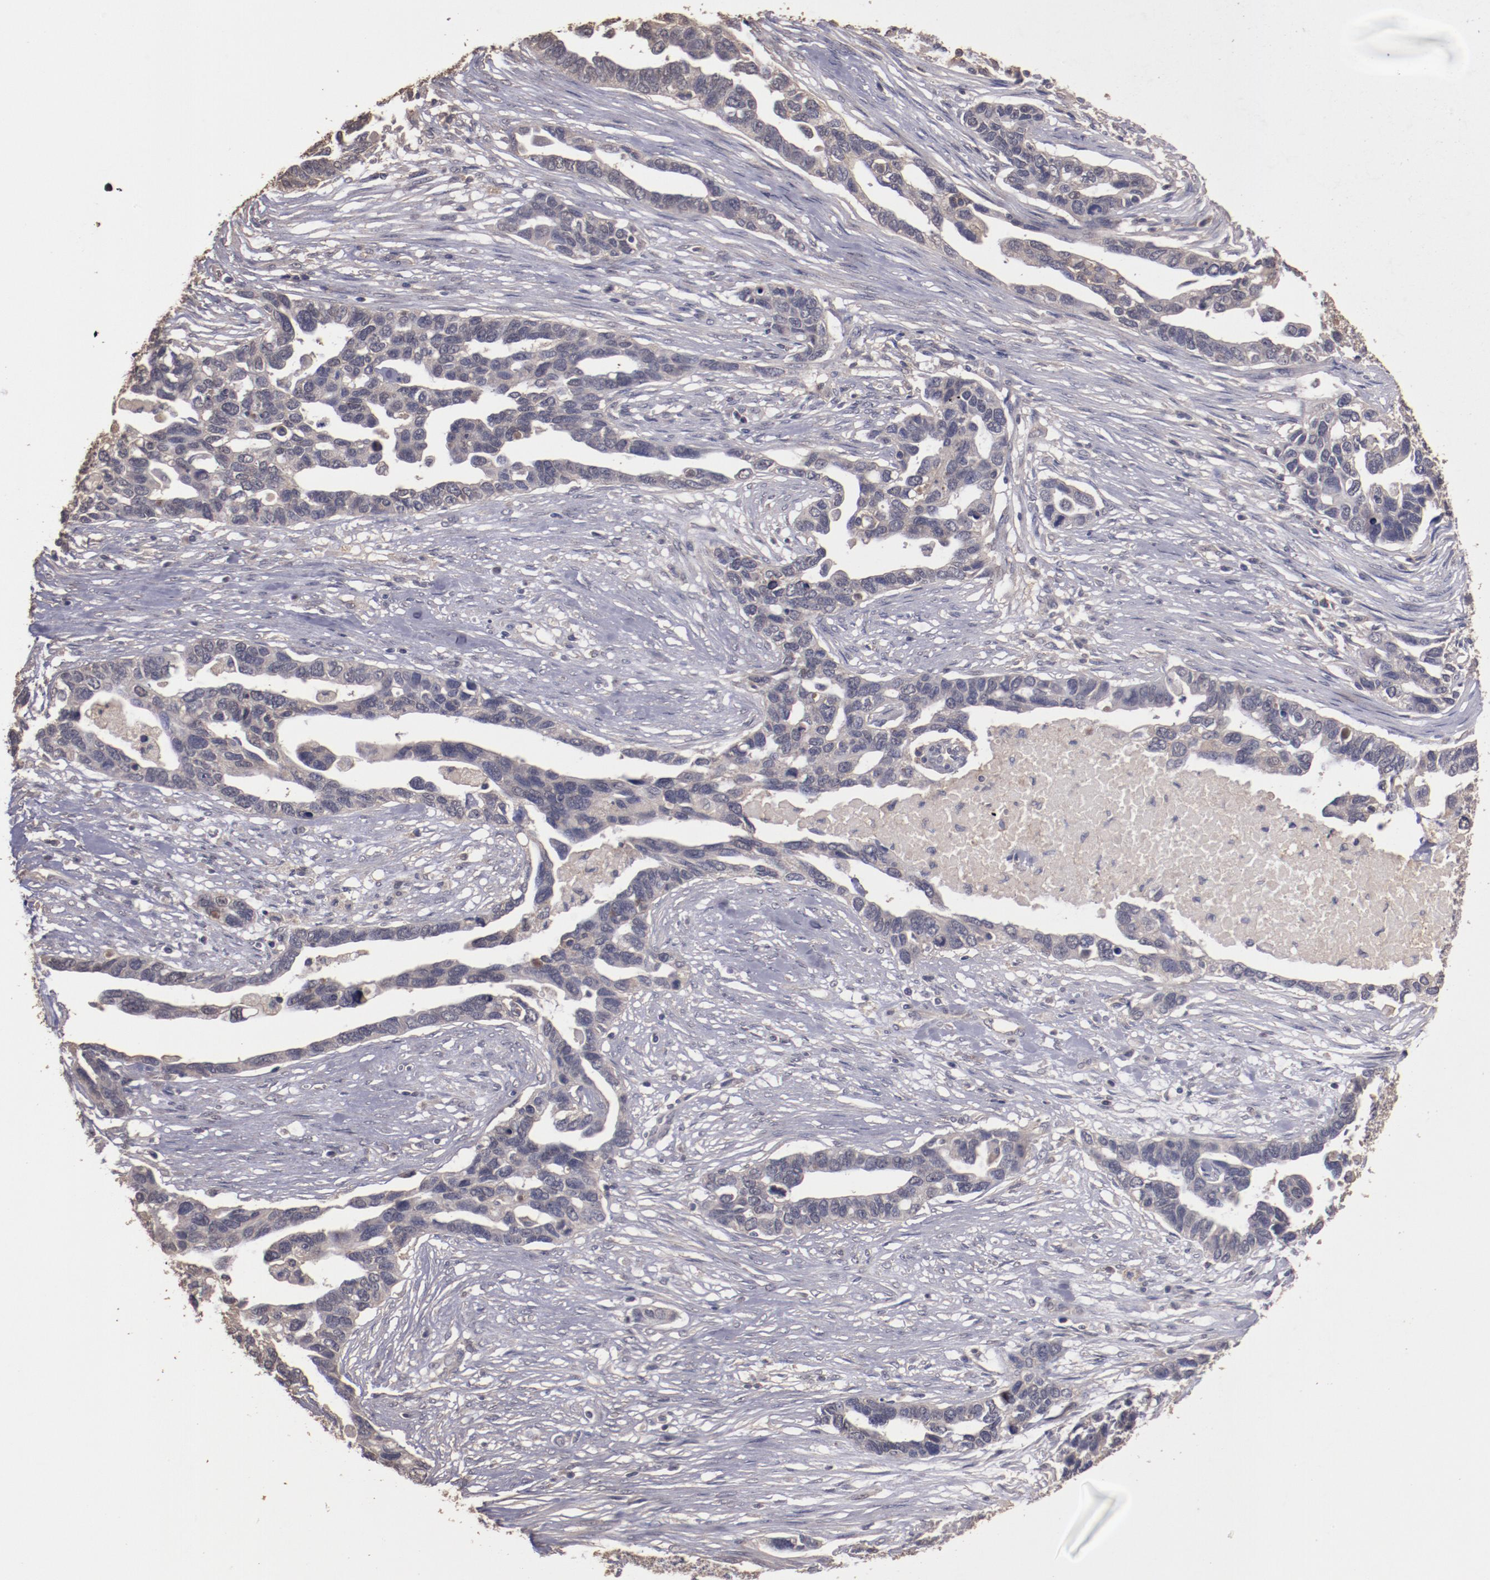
{"staining": {"intensity": "weak", "quantity": "25%-75%", "location": "cytoplasmic/membranous"}, "tissue": "ovarian cancer", "cell_type": "Tumor cells", "image_type": "cancer", "snomed": [{"axis": "morphology", "description": "Cystadenocarcinoma, serous, NOS"}, {"axis": "topography", "description": "Ovary"}], "caption": "The image displays staining of serous cystadenocarcinoma (ovarian), revealing weak cytoplasmic/membranous protein positivity (brown color) within tumor cells.", "gene": "FAT1", "patient": {"sex": "female", "age": 54}}